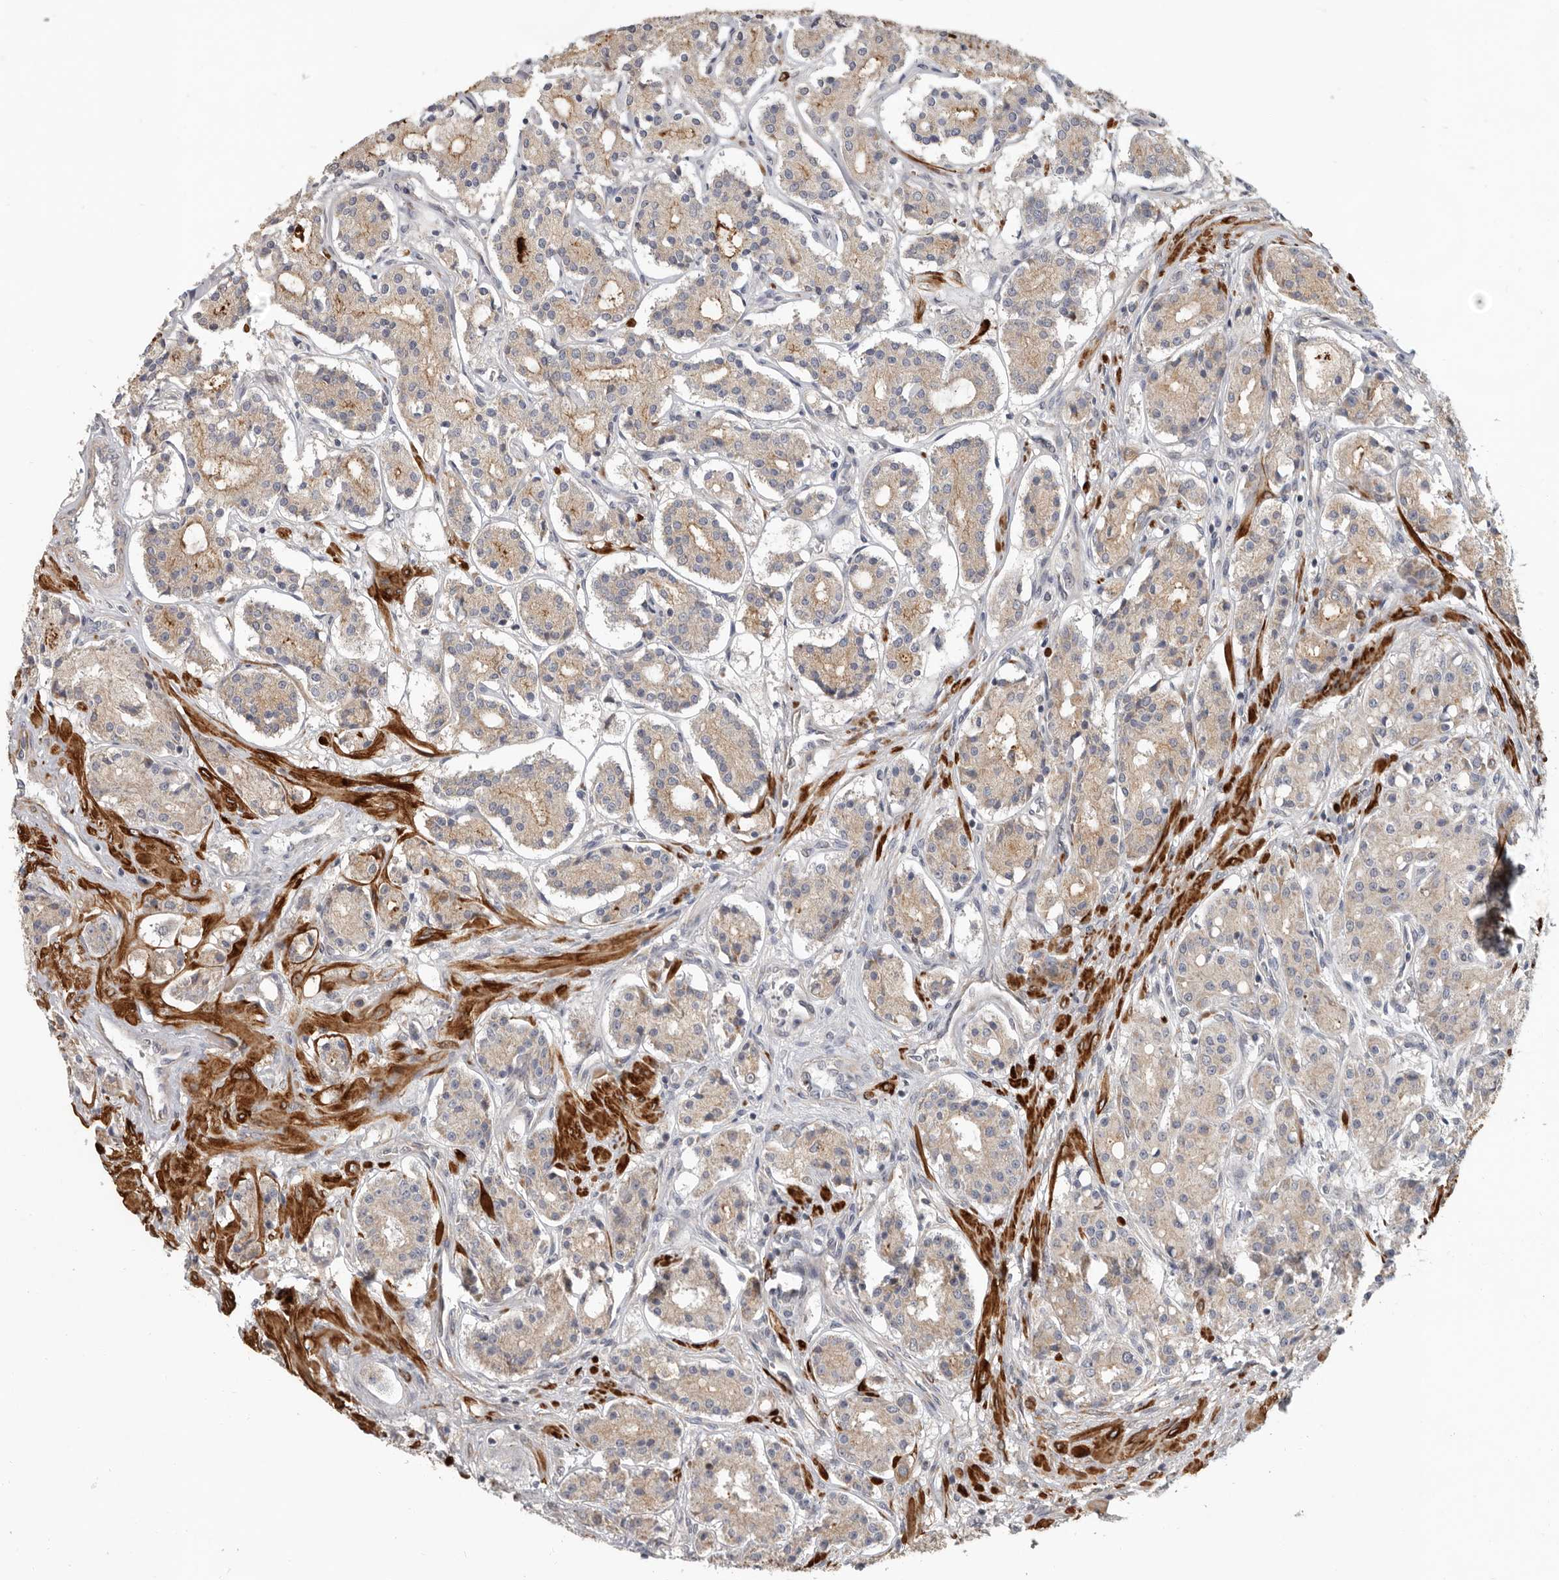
{"staining": {"intensity": "weak", "quantity": "25%-75%", "location": "cytoplasmic/membranous"}, "tissue": "prostate cancer", "cell_type": "Tumor cells", "image_type": "cancer", "snomed": [{"axis": "morphology", "description": "Adenocarcinoma, High grade"}, {"axis": "topography", "description": "Prostate"}], "caption": "The micrograph reveals immunohistochemical staining of adenocarcinoma (high-grade) (prostate). There is weak cytoplasmic/membranous staining is appreciated in approximately 25%-75% of tumor cells. (Stains: DAB (3,3'-diaminobenzidine) in brown, nuclei in blue, Microscopy: brightfield microscopy at high magnification).", "gene": "UNK", "patient": {"sex": "male", "age": 60}}